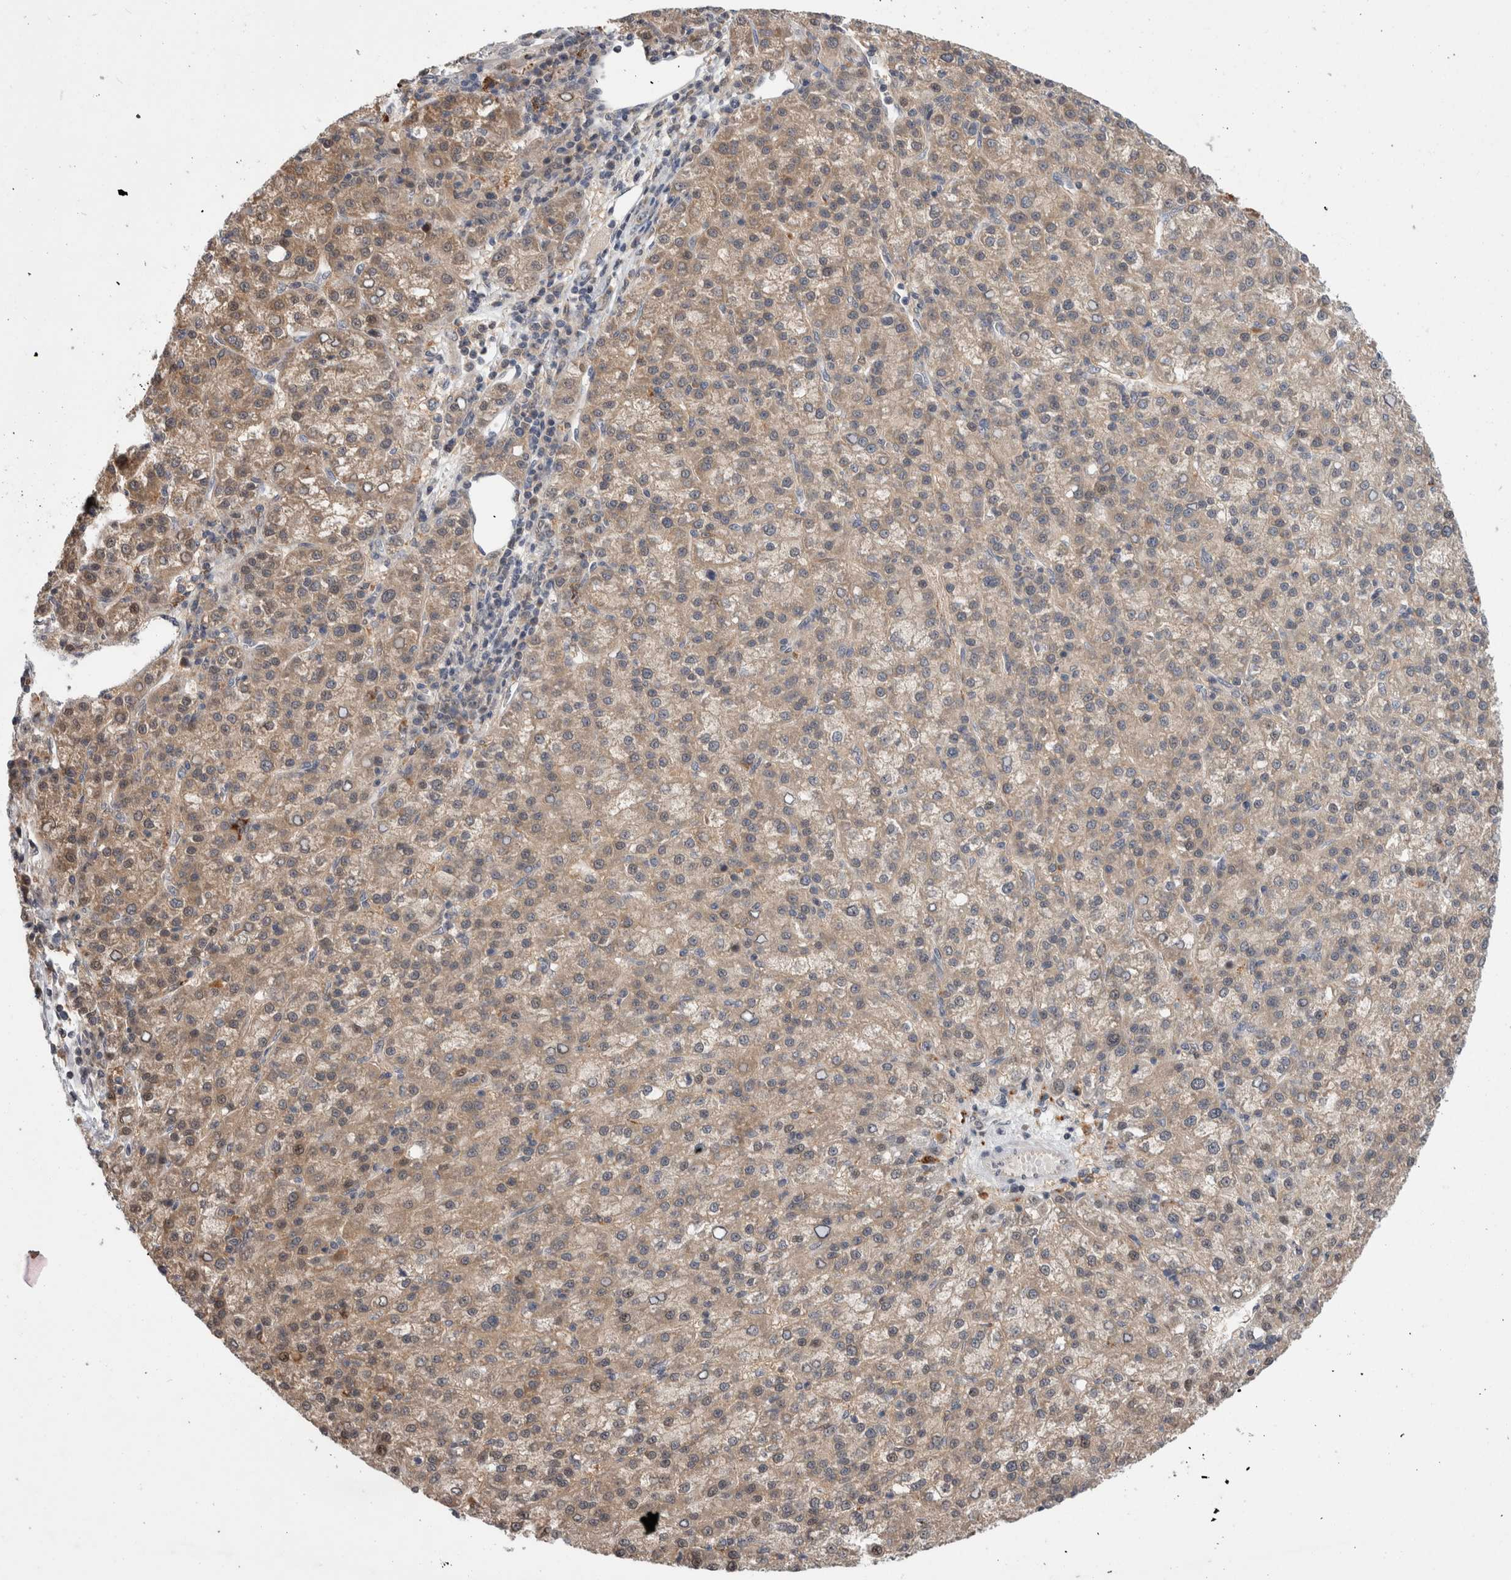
{"staining": {"intensity": "weak", "quantity": ">75%", "location": "cytoplasmic/membranous"}, "tissue": "liver cancer", "cell_type": "Tumor cells", "image_type": "cancer", "snomed": [{"axis": "morphology", "description": "Carcinoma, Hepatocellular, NOS"}, {"axis": "topography", "description": "Liver"}], "caption": "Brown immunohistochemical staining in human liver cancer (hepatocellular carcinoma) shows weak cytoplasmic/membranous expression in approximately >75% of tumor cells. (IHC, brightfield microscopy, high magnification).", "gene": "MRPL37", "patient": {"sex": "female", "age": 58}}